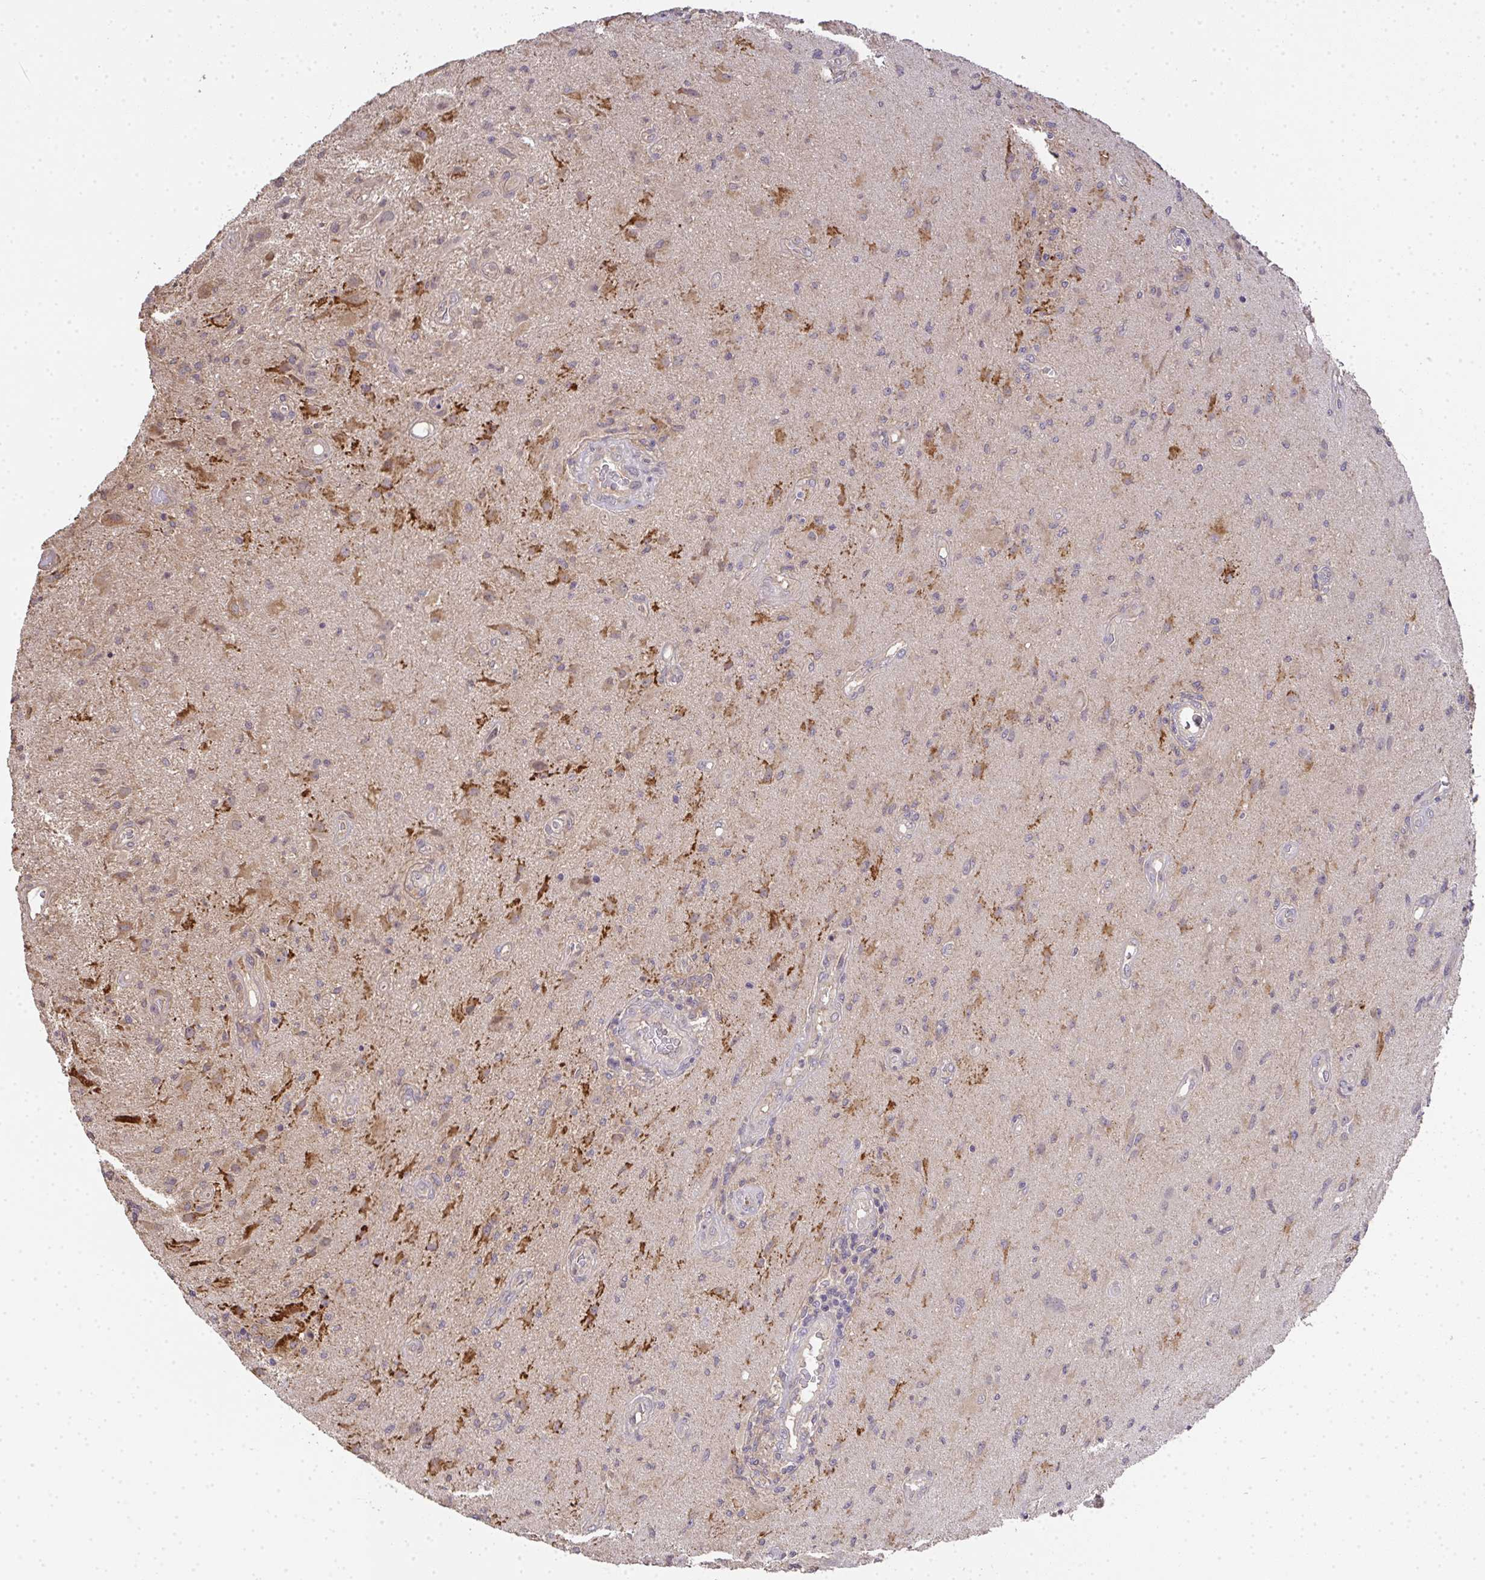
{"staining": {"intensity": "moderate", "quantity": "<25%", "location": "cytoplasmic/membranous"}, "tissue": "glioma", "cell_type": "Tumor cells", "image_type": "cancer", "snomed": [{"axis": "morphology", "description": "Glioma, malignant, High grade"}, {"axis": "topography", "description": "Brain"}], "caption": "Brown immunohistochemical staining in glioma exhibits moderate cytoplasmic/membranous staining in about <25% of tumor cells.", "gene": "EEF1AKMT1", "patient": {"sex": "male", "age": 67}}